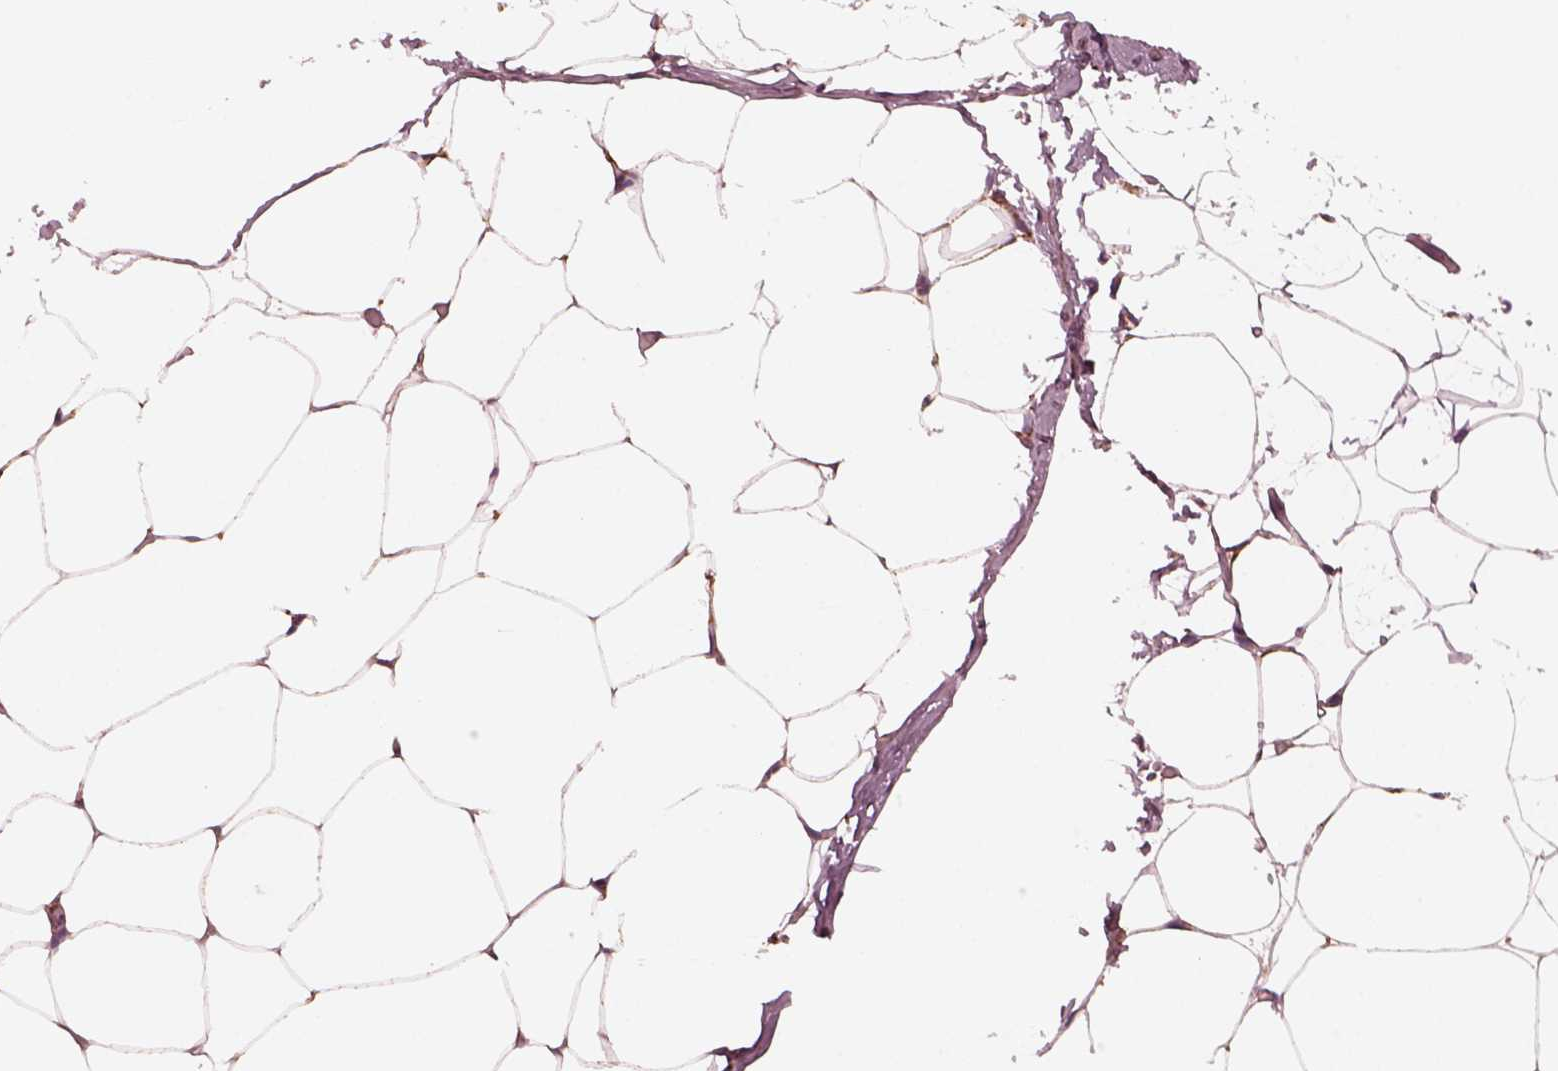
{"staining": {"intensity": "weak", "quantity": "<25%", "location": "cytoplasmic/membranous"}, "tissue": "adipose tissue", "cell_type": "Adipocytes", "image_type": "normal", "snomed": [{"axis": "morphology", "description": "Normal tissue, NOS"}, {"axis": "topography", "description": "Adipose tissue"}], "caption": "Benign adipose tissue was stained to show a protein in brown. There is no significant staining in adipocytes.", "gene": "NDUFB10", "patient": {"sex": "male", "age": 57}}